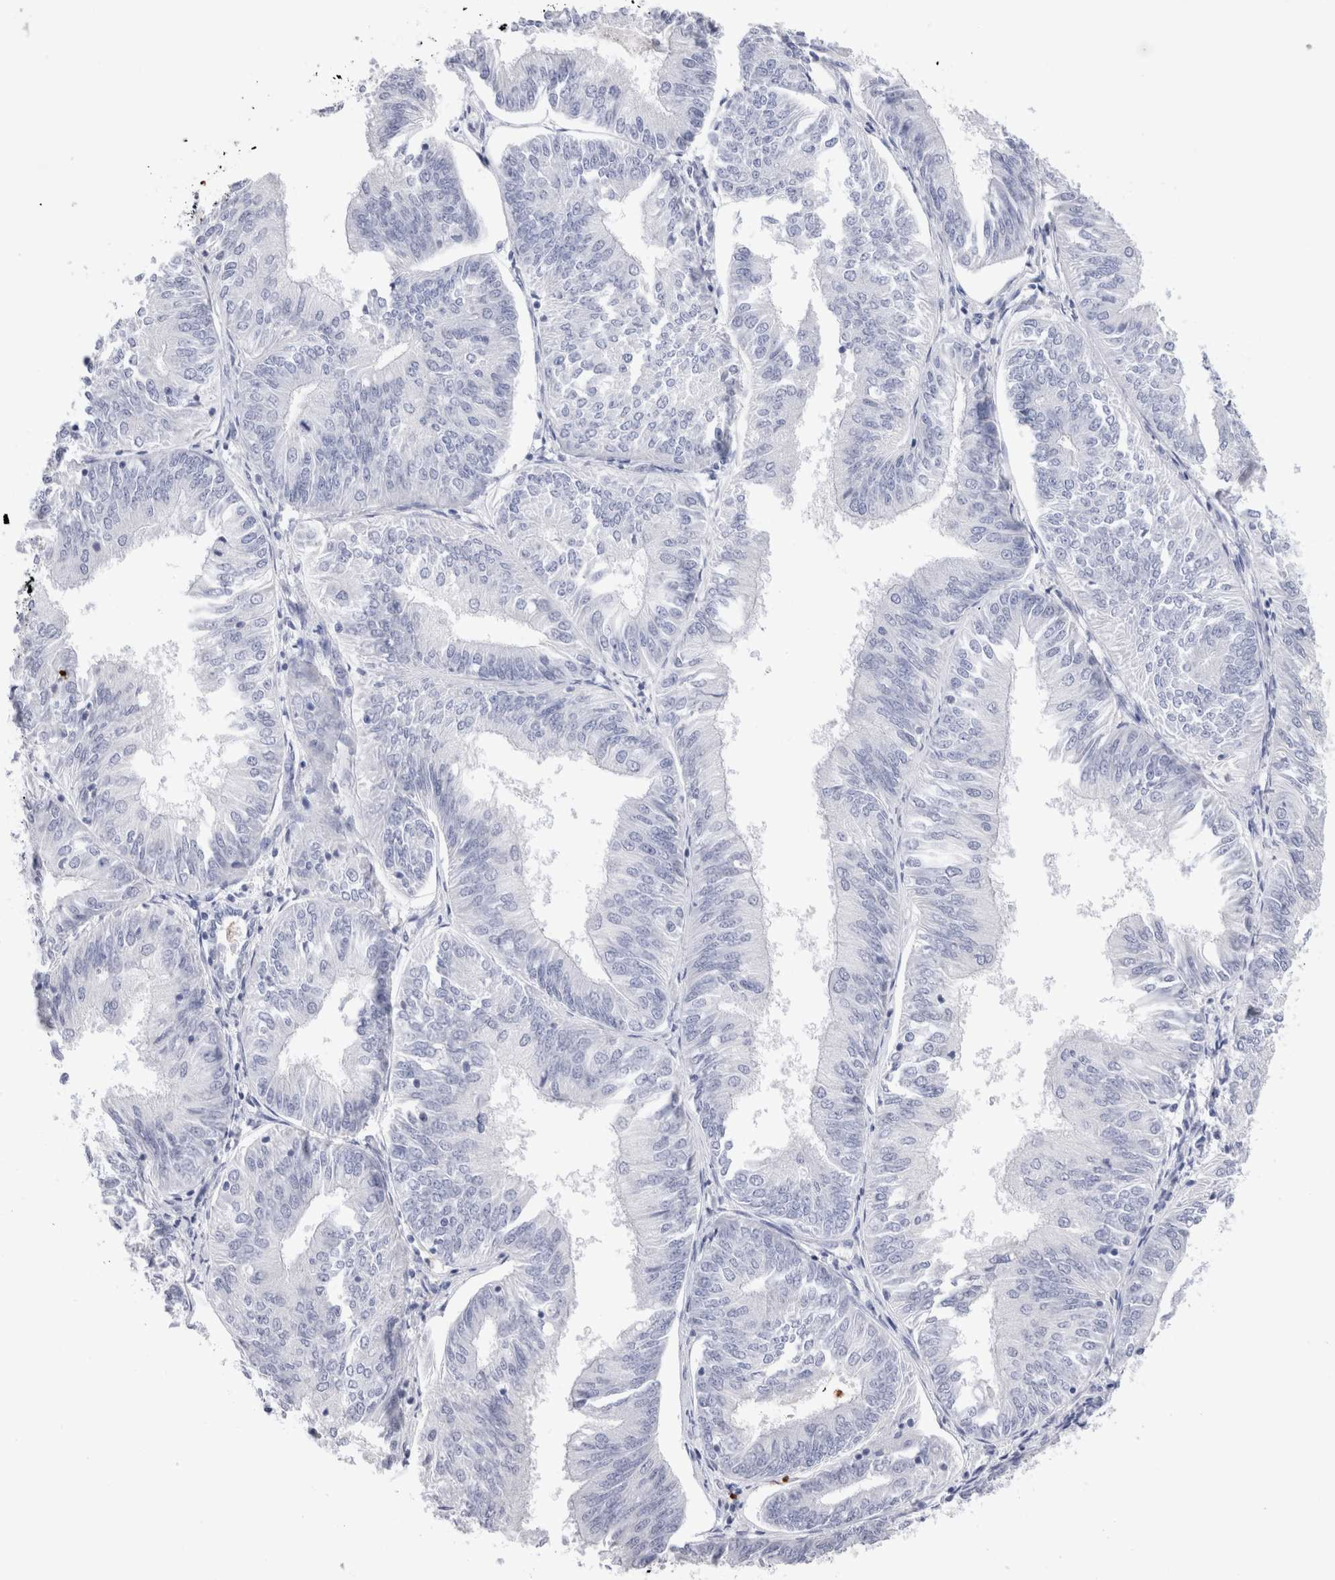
{"staining": {"intensity": "negative", "quantity": "none", "location": "none"}, "tissue": "endometrial cancer", "cell_type": "Tumor cells", "image_type": "cancer", "snomed": [{"axis": "morphology", "description": "Adenocarcinoma, NOS"}, {"axis": "topography", "description": "Endometrium"}], "caption": "A micrograph of human endometrial cancer (adenocarcinoma) is negative for staining in tumor cells.", "gene": "SLC10A5", "patient": {"sex": "female", "age": 58}}